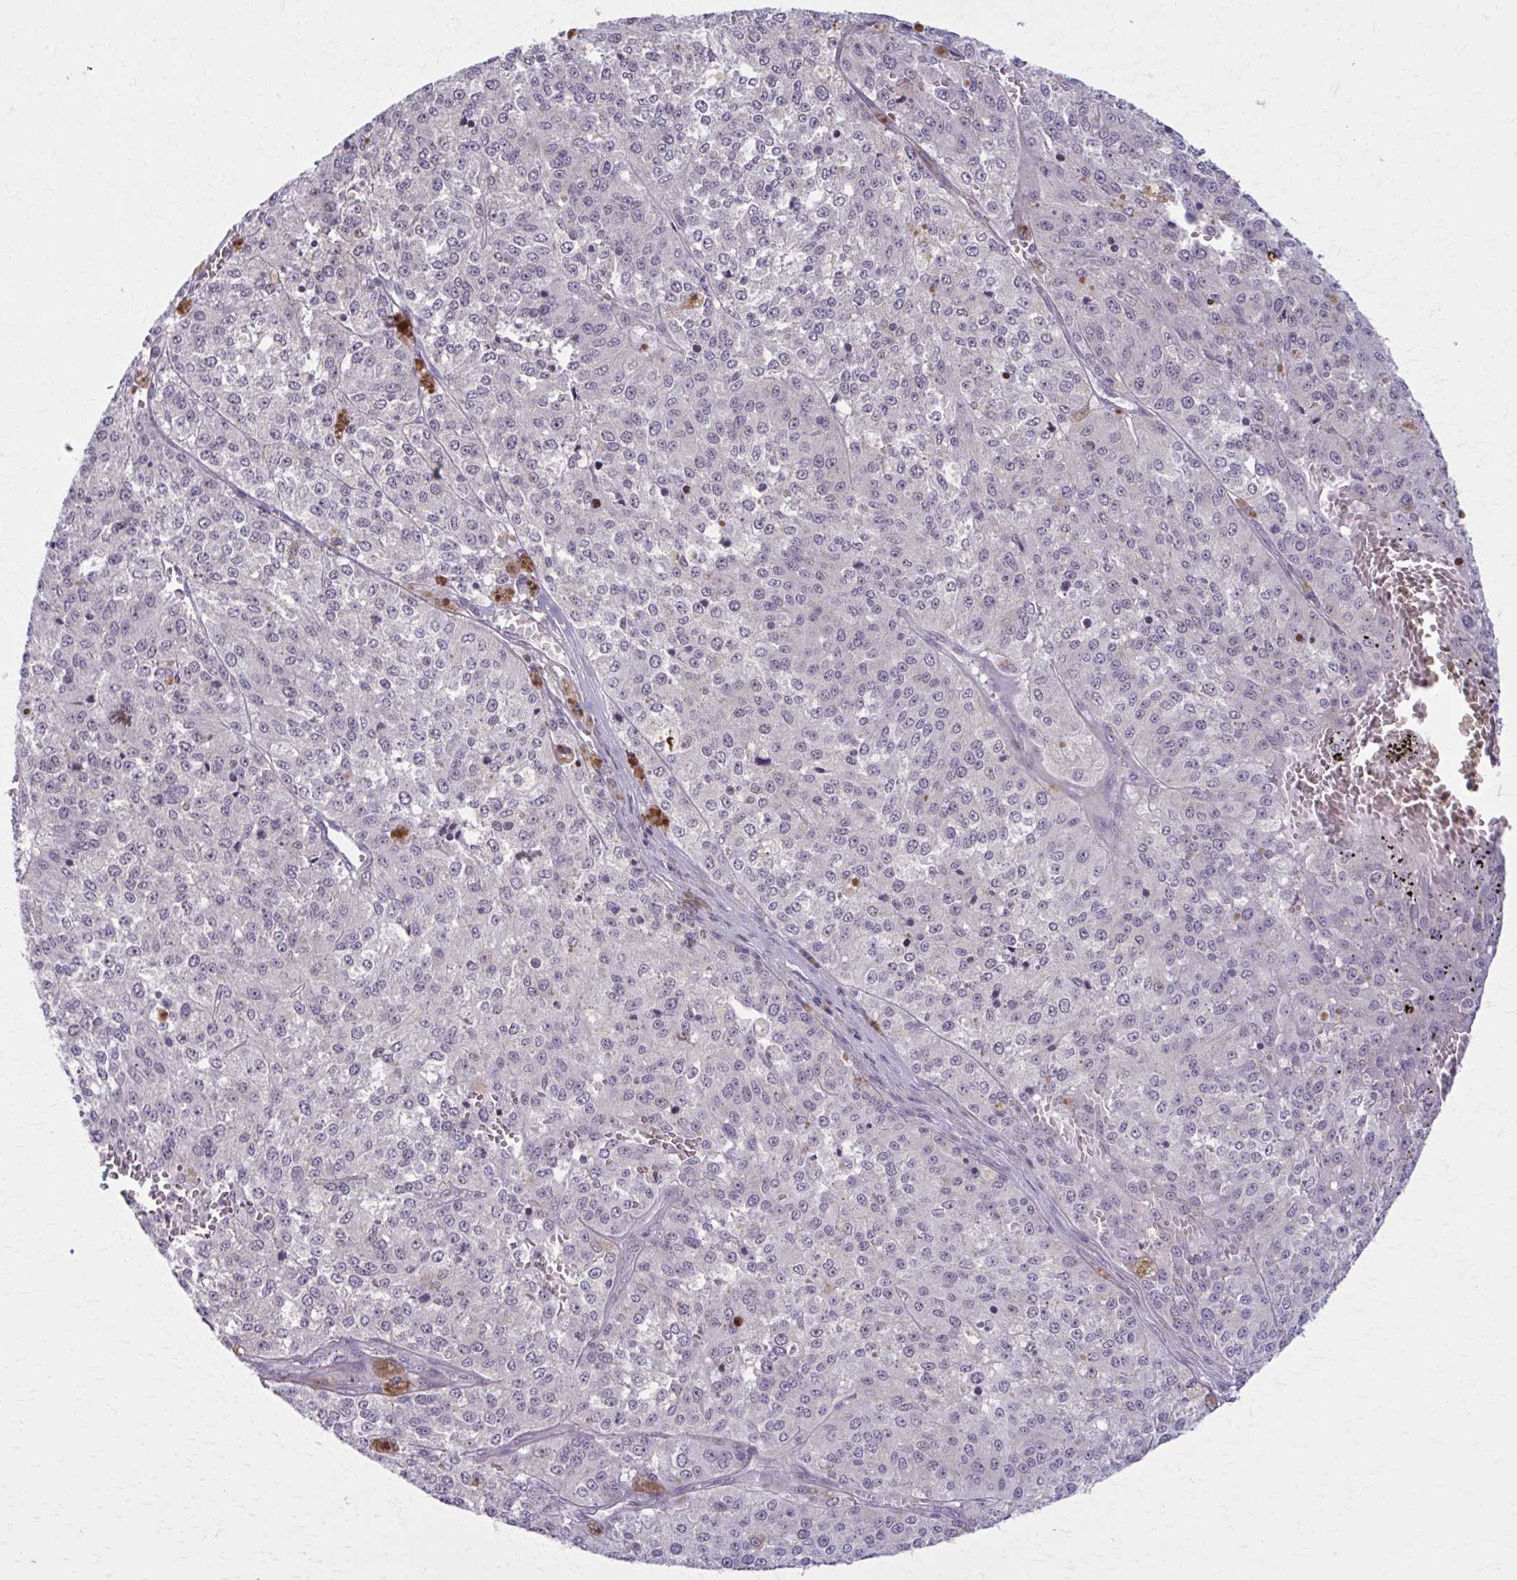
{"staining": {"intensity": "negative", "quantity": "none", "location": "none"}, "tissue": "melanoma", "cell_type": "Tumor cells", "image_type": "cancer", "snomed": [{"axis": "morphology", "description": "Malignant melanoma, Metastatic site"}, {"axis": "topography", "description": "Lymph node"}], "caption": "This is an immunohistochemistry micrograph of human melanoma. There is no staining in tumor cells.", "gene": "NUMBL", "patient": {"sex": "female", "age": 64}}